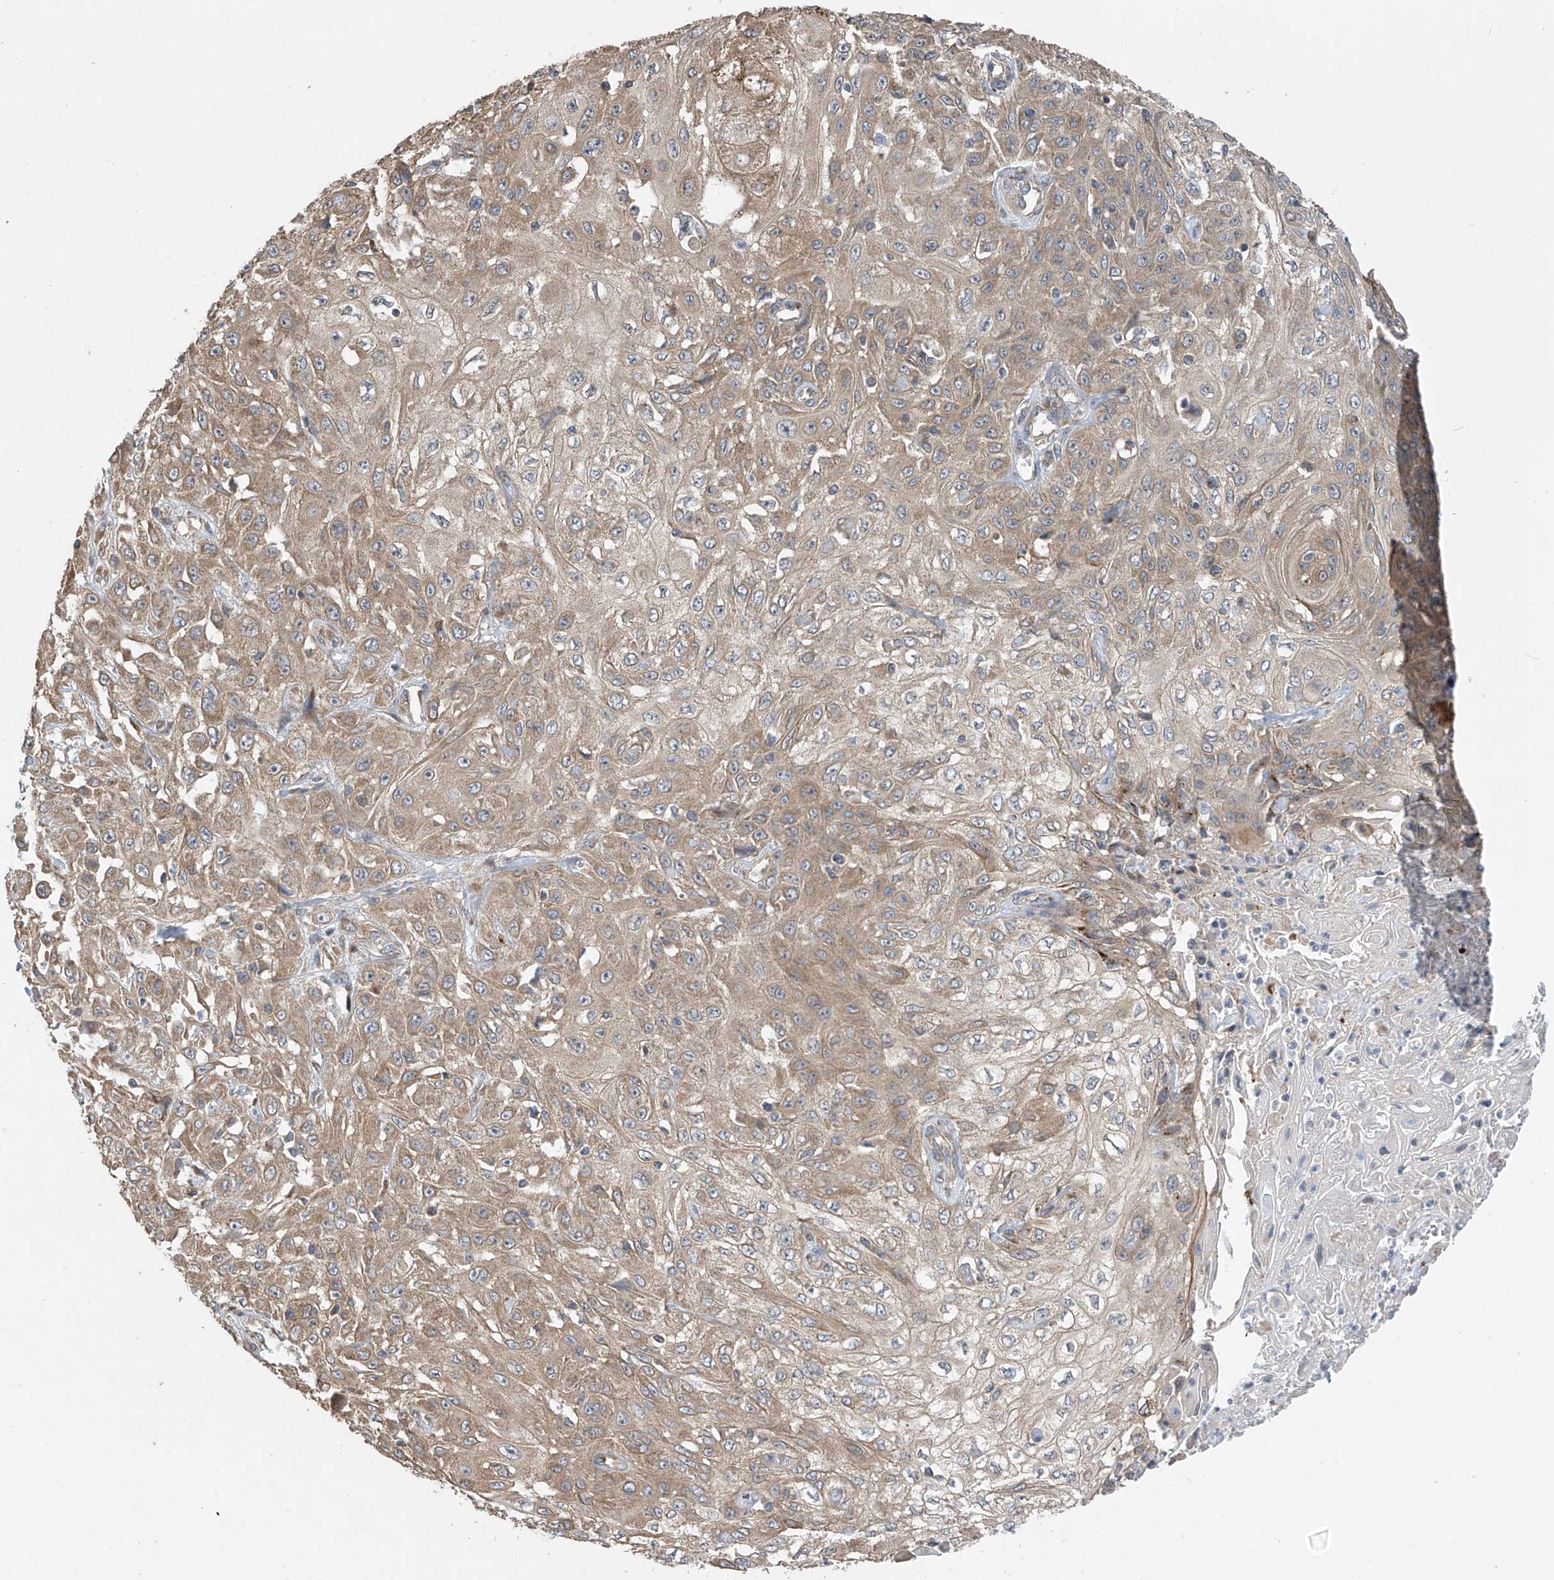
{"staining": {"intensity": "moderate", "quantity": ">75%", "location": "cytoplasmic/membranous"}, "tissue": "skin cancer", "cell_type": "Tumor cells", "image_type": "cancer", "snomed": [{"axis": "morphology", "description": "Squamous cell carcinoma, NOS"}, {"axis": "morphology", "description": "Squamous cell carcinoma, metastatic, NOS"}, {"axis": "topography", "description": "Skin"}, {"axis": "topography", "description": "Lymph node"}], "caption": "Immunohistochemistry (IHC) (DAB) staining of human skin cancer demonstrates moderate cytoplasmic/membranous protein staining in approximately >75% of tumor cells.", "gene": "PNPT1", "patient": {"sex": "male", "age": 75}}